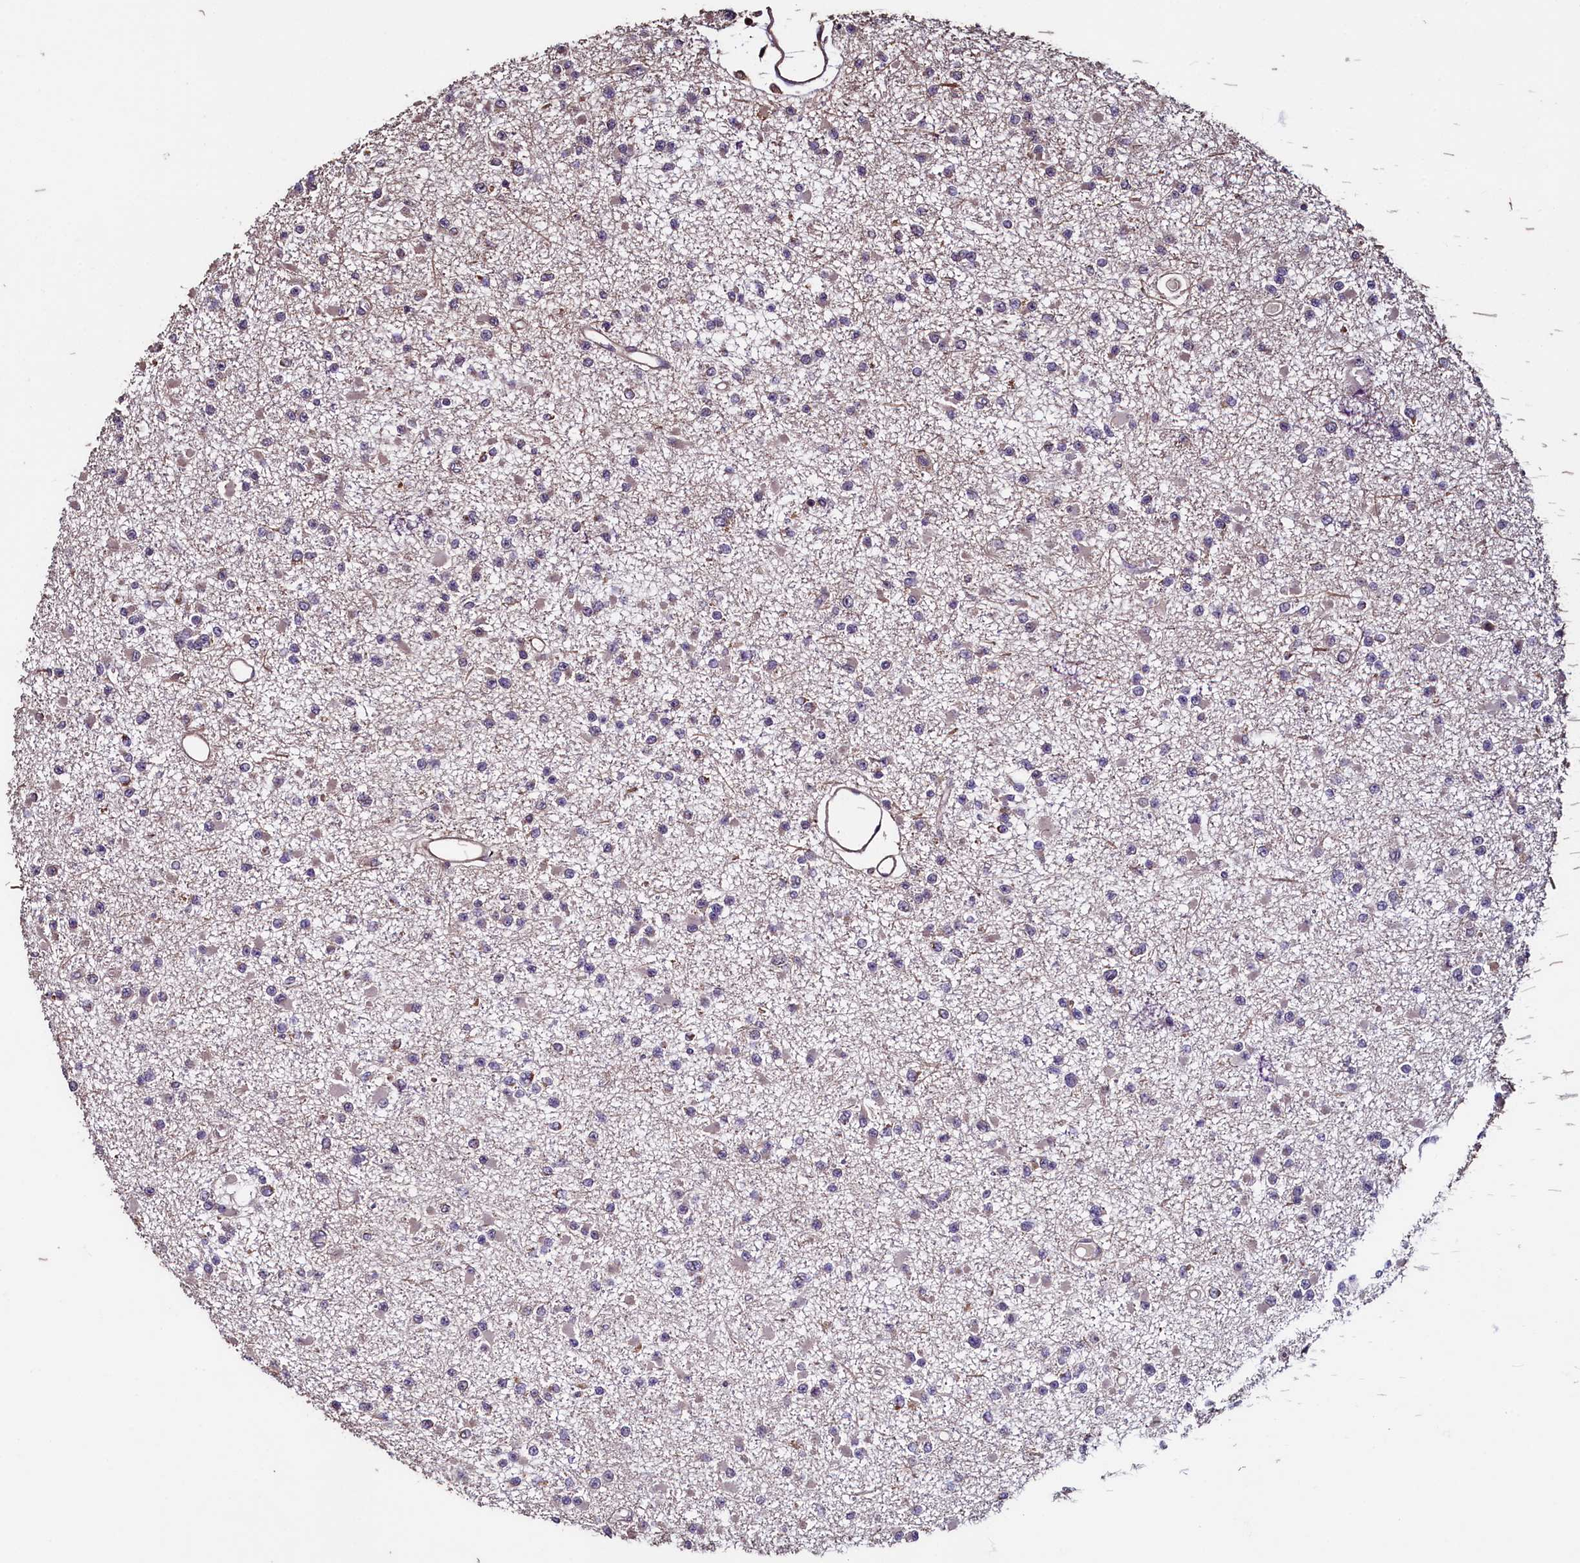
{"staining": {"intensity": "negative", "quantity": "none", "location": "none"}, "tissue": "glioma", "cell_type": "Tumor cells", "image_type": "cancer", "snomed": [{"axis": "morphology", "description": "Glioma, malignant, Low grade"}, {"axis": "topography", "description": "Brain"}], "caption": "Malignant glioma (low-grade) was stained to show a protein in brown. There is no significant staining in tumor cells.", "gene": "RBFA", "patient": {"sex": "female", "age": 22}}